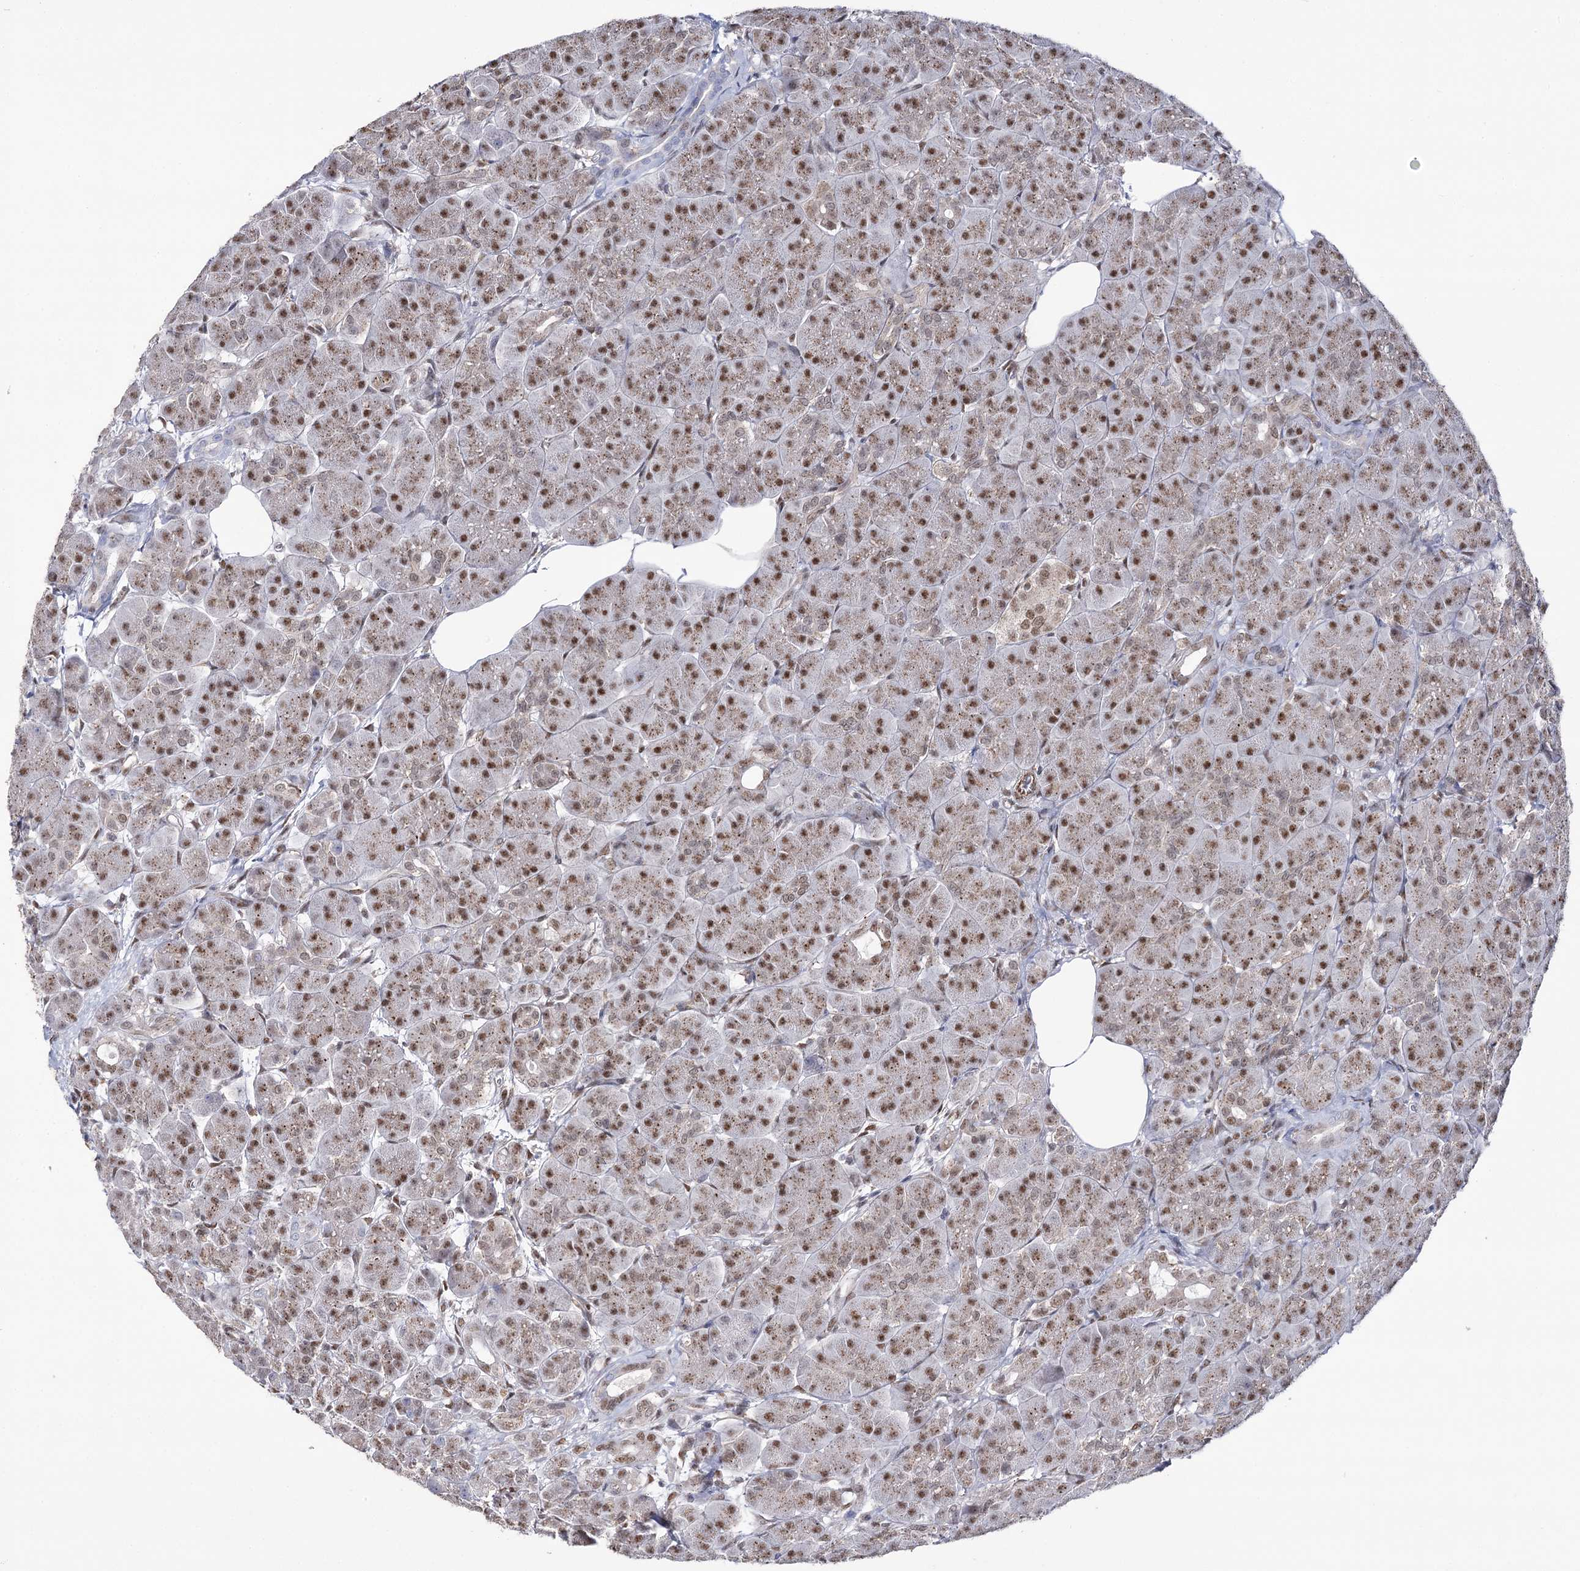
{"staining": {"intensity": "moderate", "quantity": ">75%", "location": "cytoplasmic/membranous,nuclear"}, "tissue": "pancreas", "cell_type": "Exocrine glandular cells", "image_type": "normal", "snomed": [{"axis": "morphology", "description": "Normal tissue, NOS"}, {"axis": "topography", "description": "Pancreas"}], "caption": "Immunohistochemistry photomicrograph of unremarkable pancreas: human pancreas stained using immunohistochemistry (IHC) displays medium levels of moderate protein expression localized specifically in the cytoplasmic/membranous,nuclear of exocrine glandular cells, appearing as a cytoplasmic/membranous,nuclear brown color.", "gene": "VGLL4", "patient": {"sex": "male", "age": 63}}